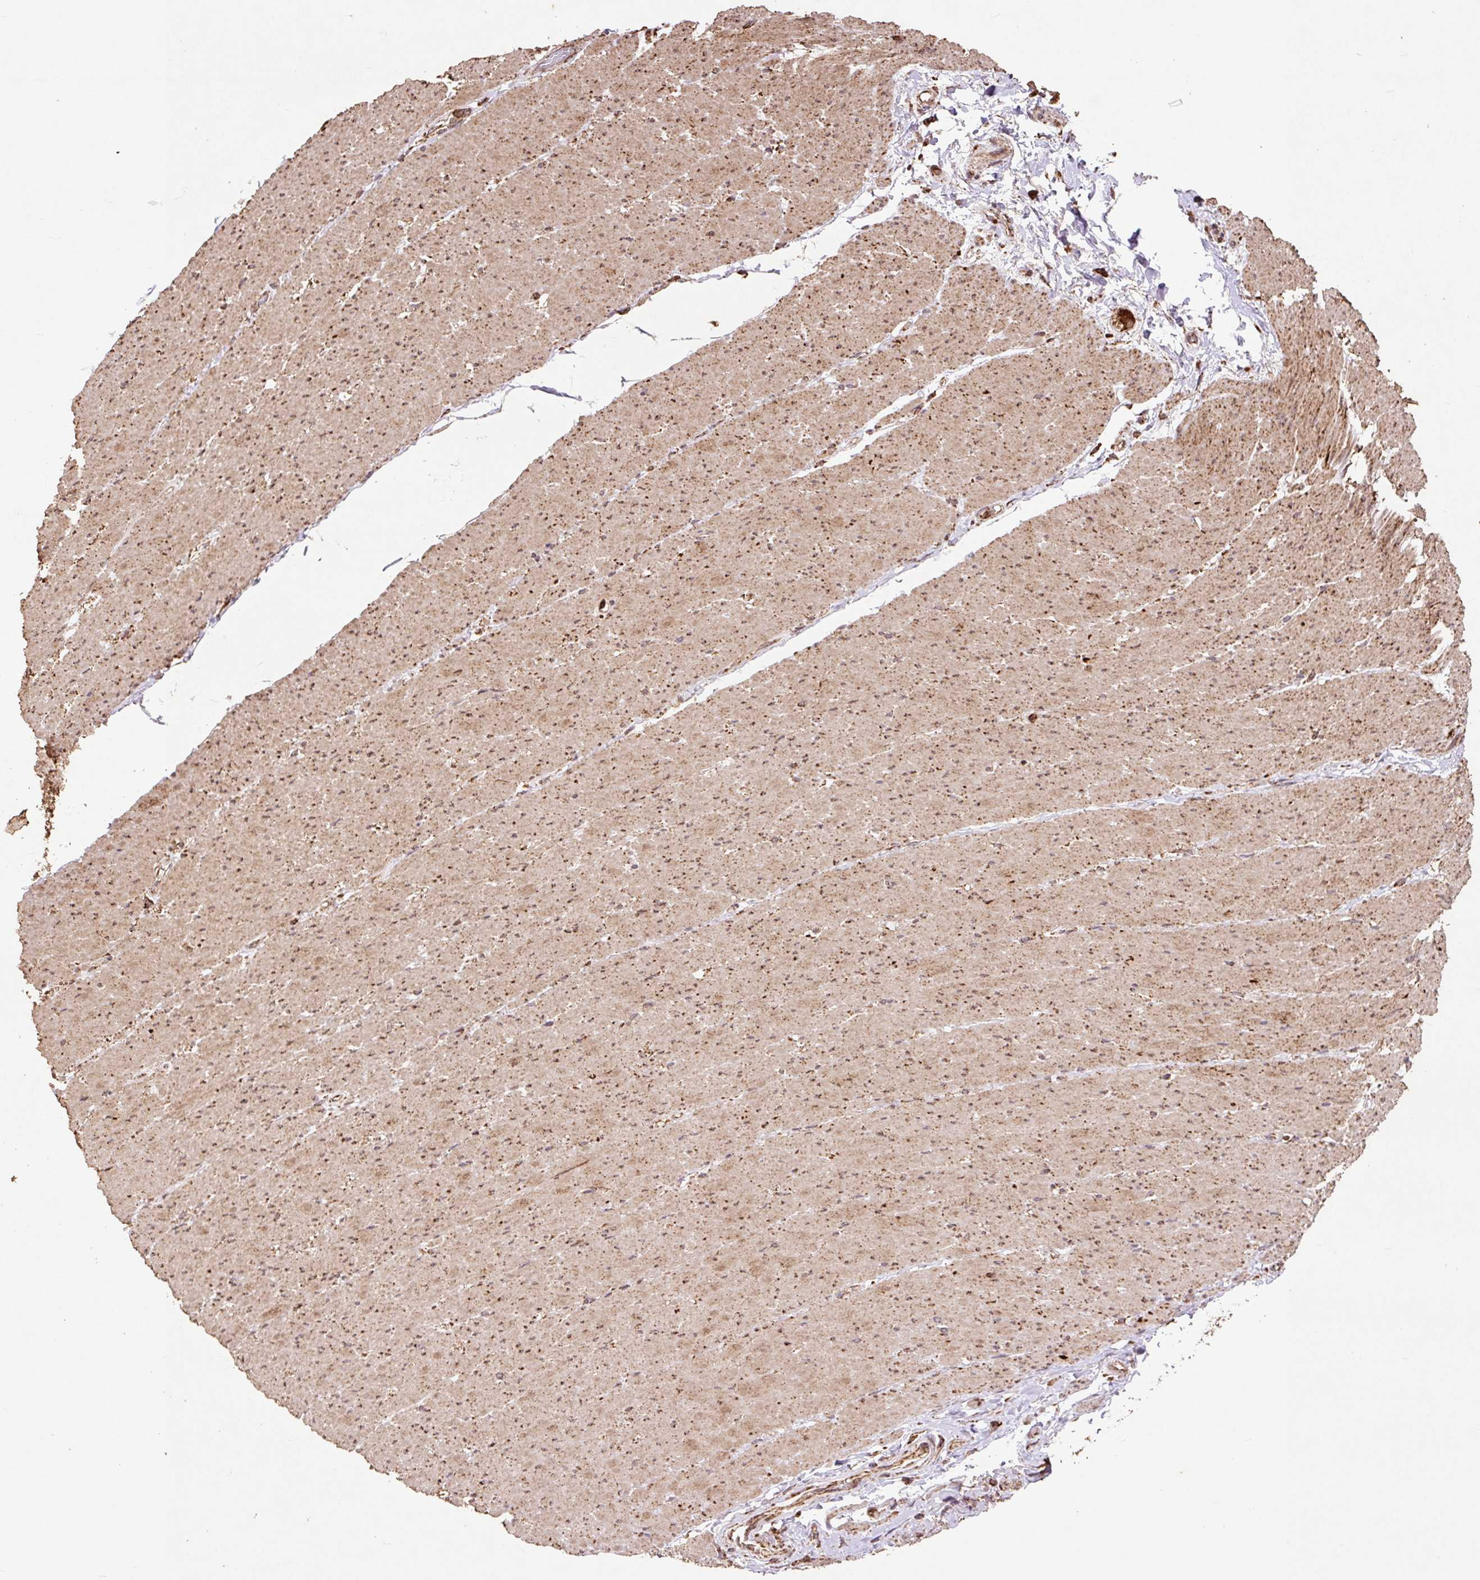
{"staining": {"intensity": "moderate", "quantity": ">75%", "location": "cytoplasmic/membranous"}, "tissue": "smooth muscle", "cell_type": "Smooth muscle cells", "image_type": "normal", "snomed": [{"axis": "morphology", "description": "Normal tissue, NOS"}, {"axis": "topography", "description": "Smooth muscle"}, {"axis": "topography", "description": "Rectum"}], "caption": "Smooth muscle cells display medium levels of moderate cytoplasmic/membranous expression in about >75% of cells in normal human smooth muscle.", "gene": "ATP5F1A", "patient": {"sex": "male", "age": 53}}